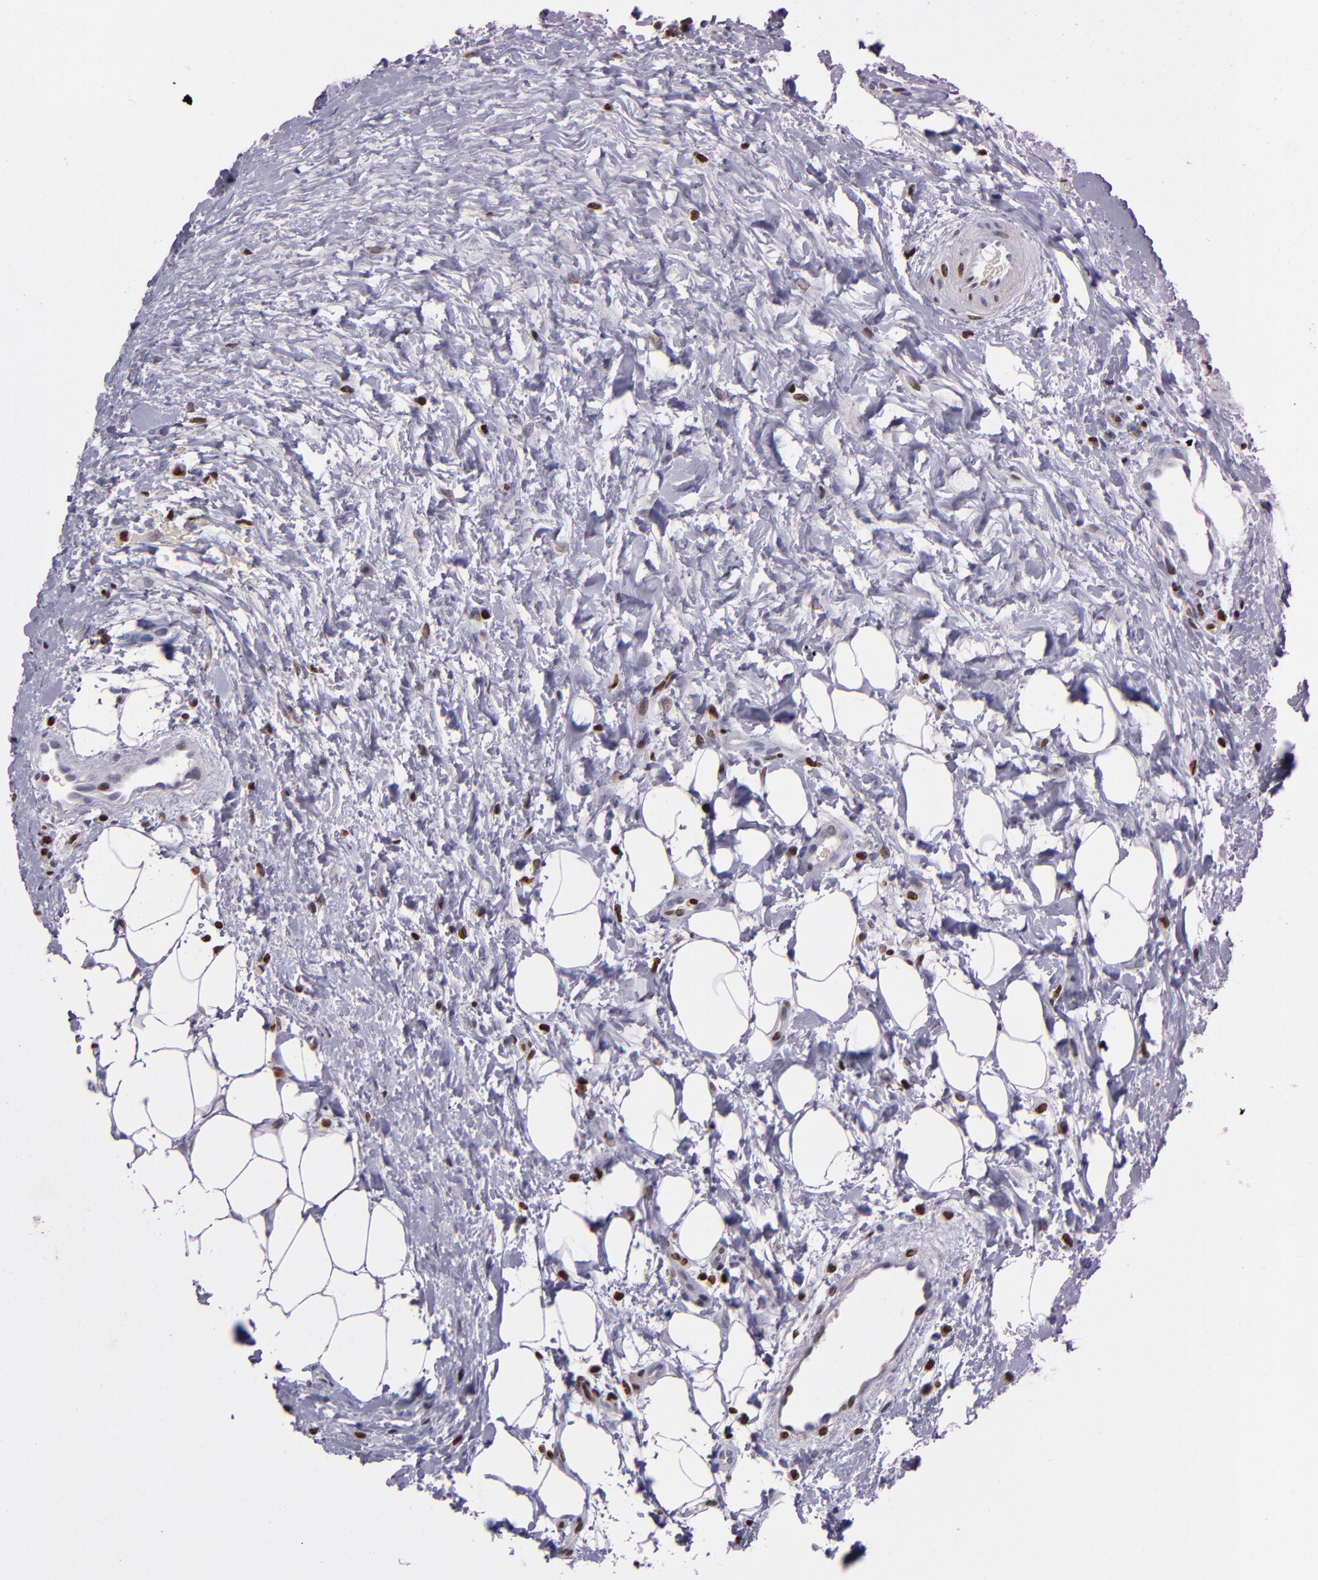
{"staining": {"intensity": "strong", "quantity": ">75%", "location": "nuclear"}, "tissue": "lymphoma", "cell_type": "Tumor cells", "image_type": "cancer", "snomed": [{"axis": "morphology", "description": "Malignant lymphoma, non-Hodgkin's type, Low grade"}, {"axis": "topography", "description": "Lymph node"}], "caption": "Immunohistochemistry (IHC) (DAB) staining of human malignant lymphoma, non-Hodgkin's type (low-grade) shows strong nuclear protein staining in about >75% of tumor cells.", "gene": "CDKL5", "patient": {"sex": "female", "age": 76}}